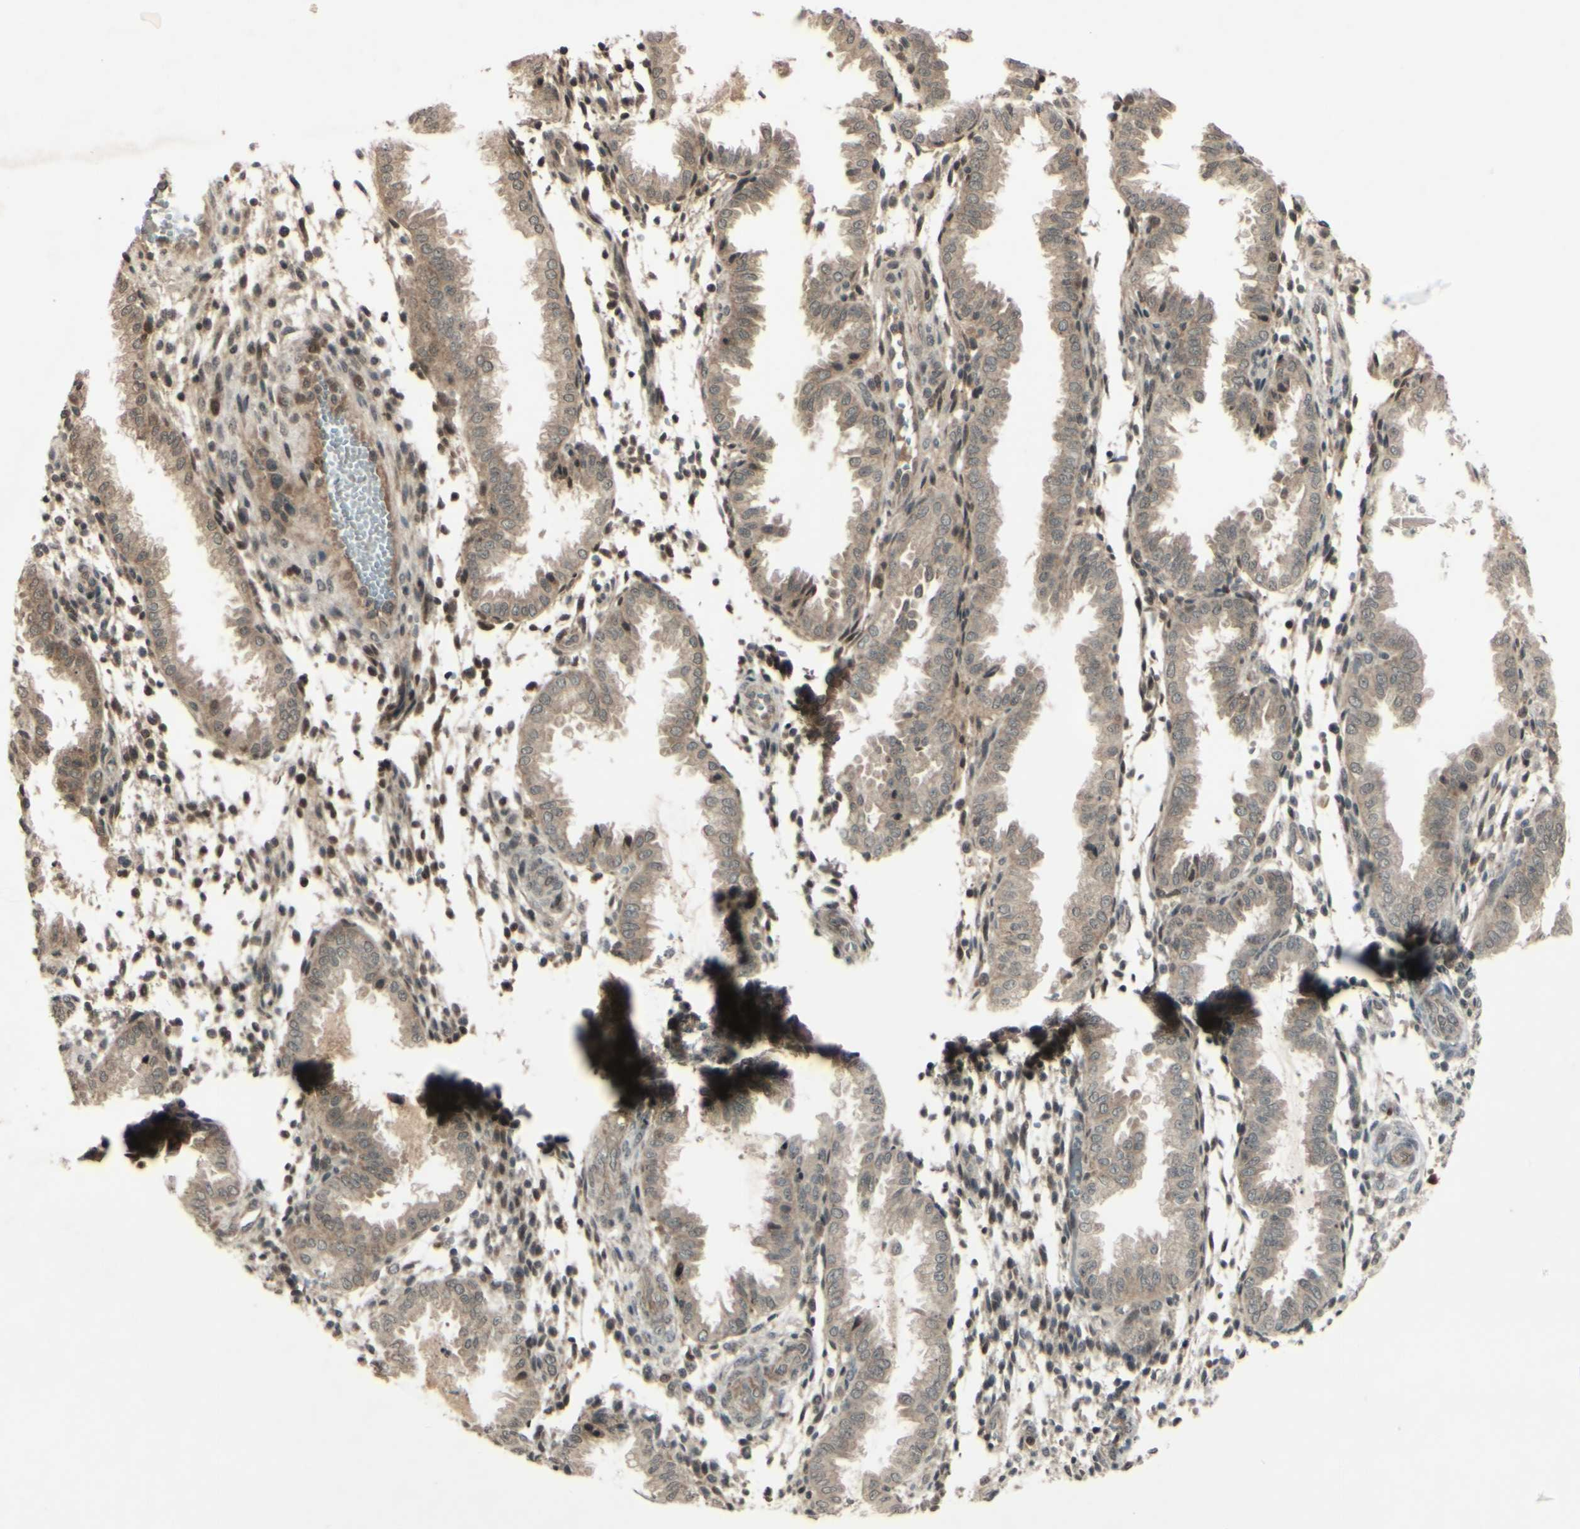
{"staining": {"intensity": "weak", "quantity": "25%-75%", "location": "cytoplasmic/membranous,nuclear"}, "tissue": "endometrium", "cell_type": "Cells in endometrial stroma", "image_type": "normal", "snomed": [{"axis": "morphology", "description": "Normal tissue, NOS"}, {"axis": "topography", "description": "Endometrium"}], "caption": "Immunohistochemistry (IHC) image of normal endometrium: human endometrium stained using IHC displays low levels of weak protein expression localized specifically in the cytoplasmic/membranous,nuclear of cells in endometrial stroma, appearing as a cytoplasmic/membranous,nuclear brown color.", "gene": "BLNK", "patient": {"sex": "female", "age": 33}}